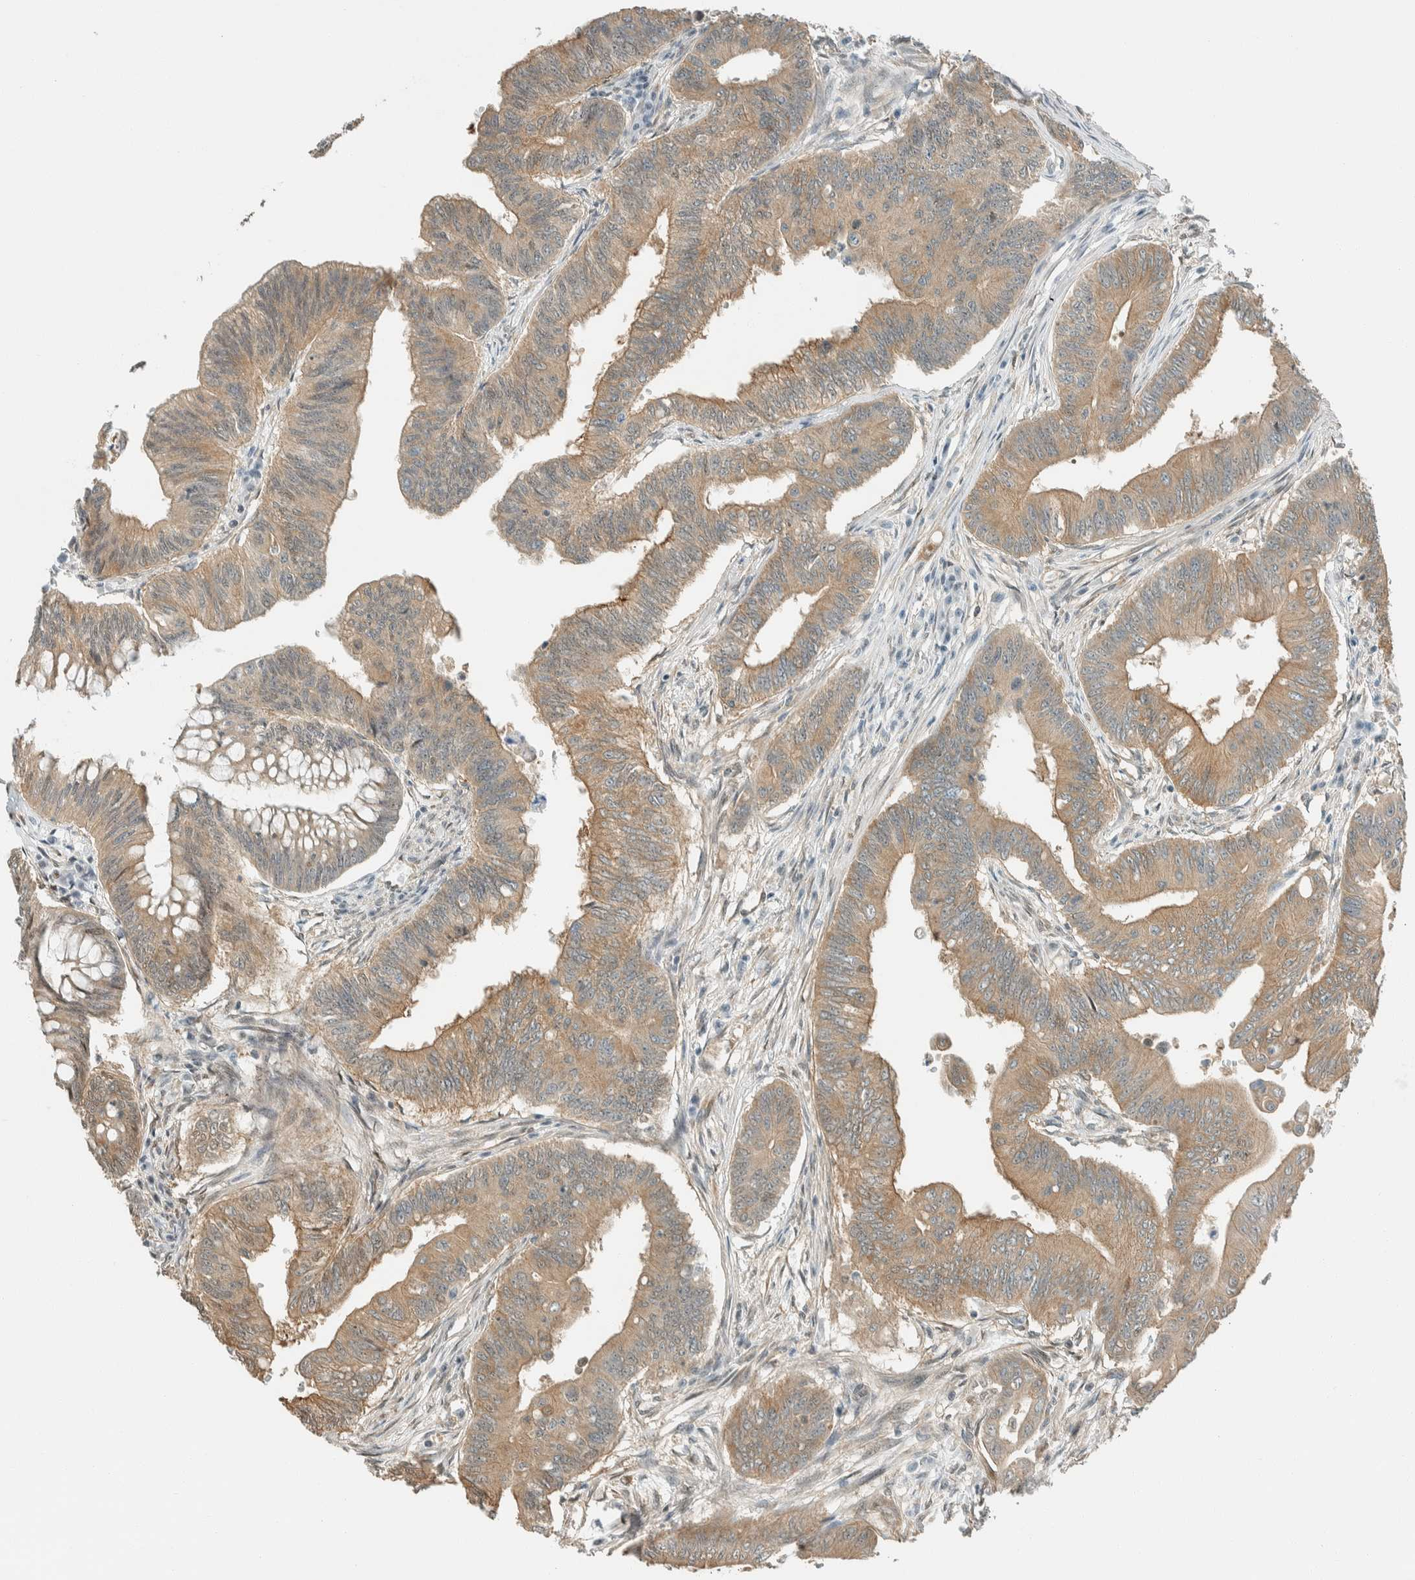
{"staining": {"intensity": "weak", "quantity": ">75%", "location": "cytoplasmic/membranous"}, "tissue": "colorectal cancer", "cell_type": "Tumor cells", "image_type": "cancer", "snomed": [{"axis": "morphology", "description": "Adenoma, NOS"}, {"axis": "morphology", "description": "Adenocarcinoma, NOS"}, {"axis": "topography", "description": "Colon"}], "caption": "Protein staining displays weak cytoplasmic/membranous staining in about >75% of tumor cells in colorectal adenocarcinoma.", "gene": "NIBAN2", "patient": {"sex": "male", "age": 79}}